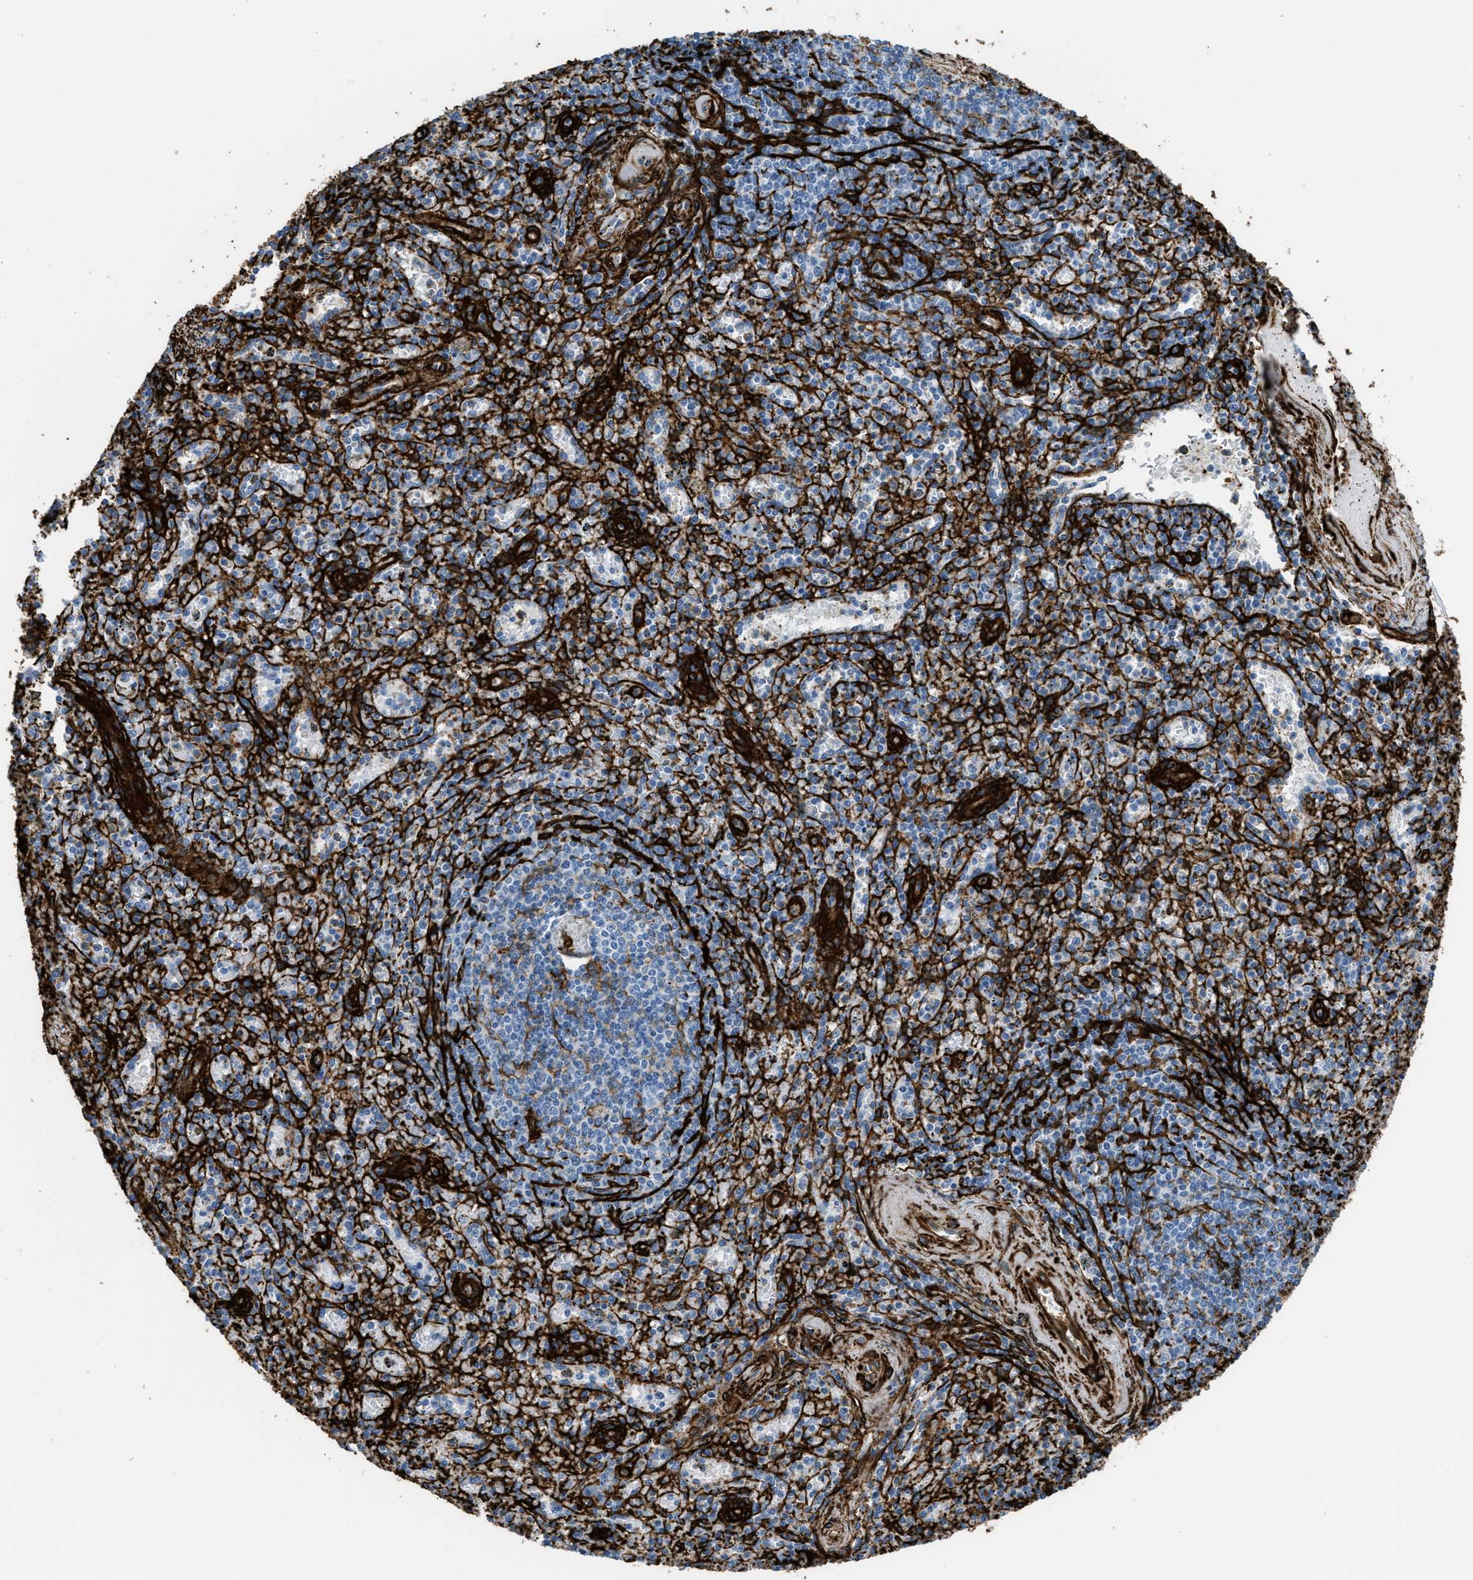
{"staining": {"intensity": "negative", "quantity": "none", "location": "none"}, "tissue": "spleen", "cell_type": "Cells in red pulp", "image_type": "normal", "snomed": [{"axis": "morphology", "description": "Normal tissue, NOS"}, {"axis": "topography", "description": "Spleen"}], "caption": "Immunohistochemistry histopathology image of unremarkable human spleen stained for a protein (brown), which shows no positivity in cells in red pulp. (DAB (3,3'-diaminobenzidine) immunohistochemistry (IHC) visualized using brightfield microscopy, high magnification).", "gene": "CALD1", "patient": {"sex": "male", "age": 72}}